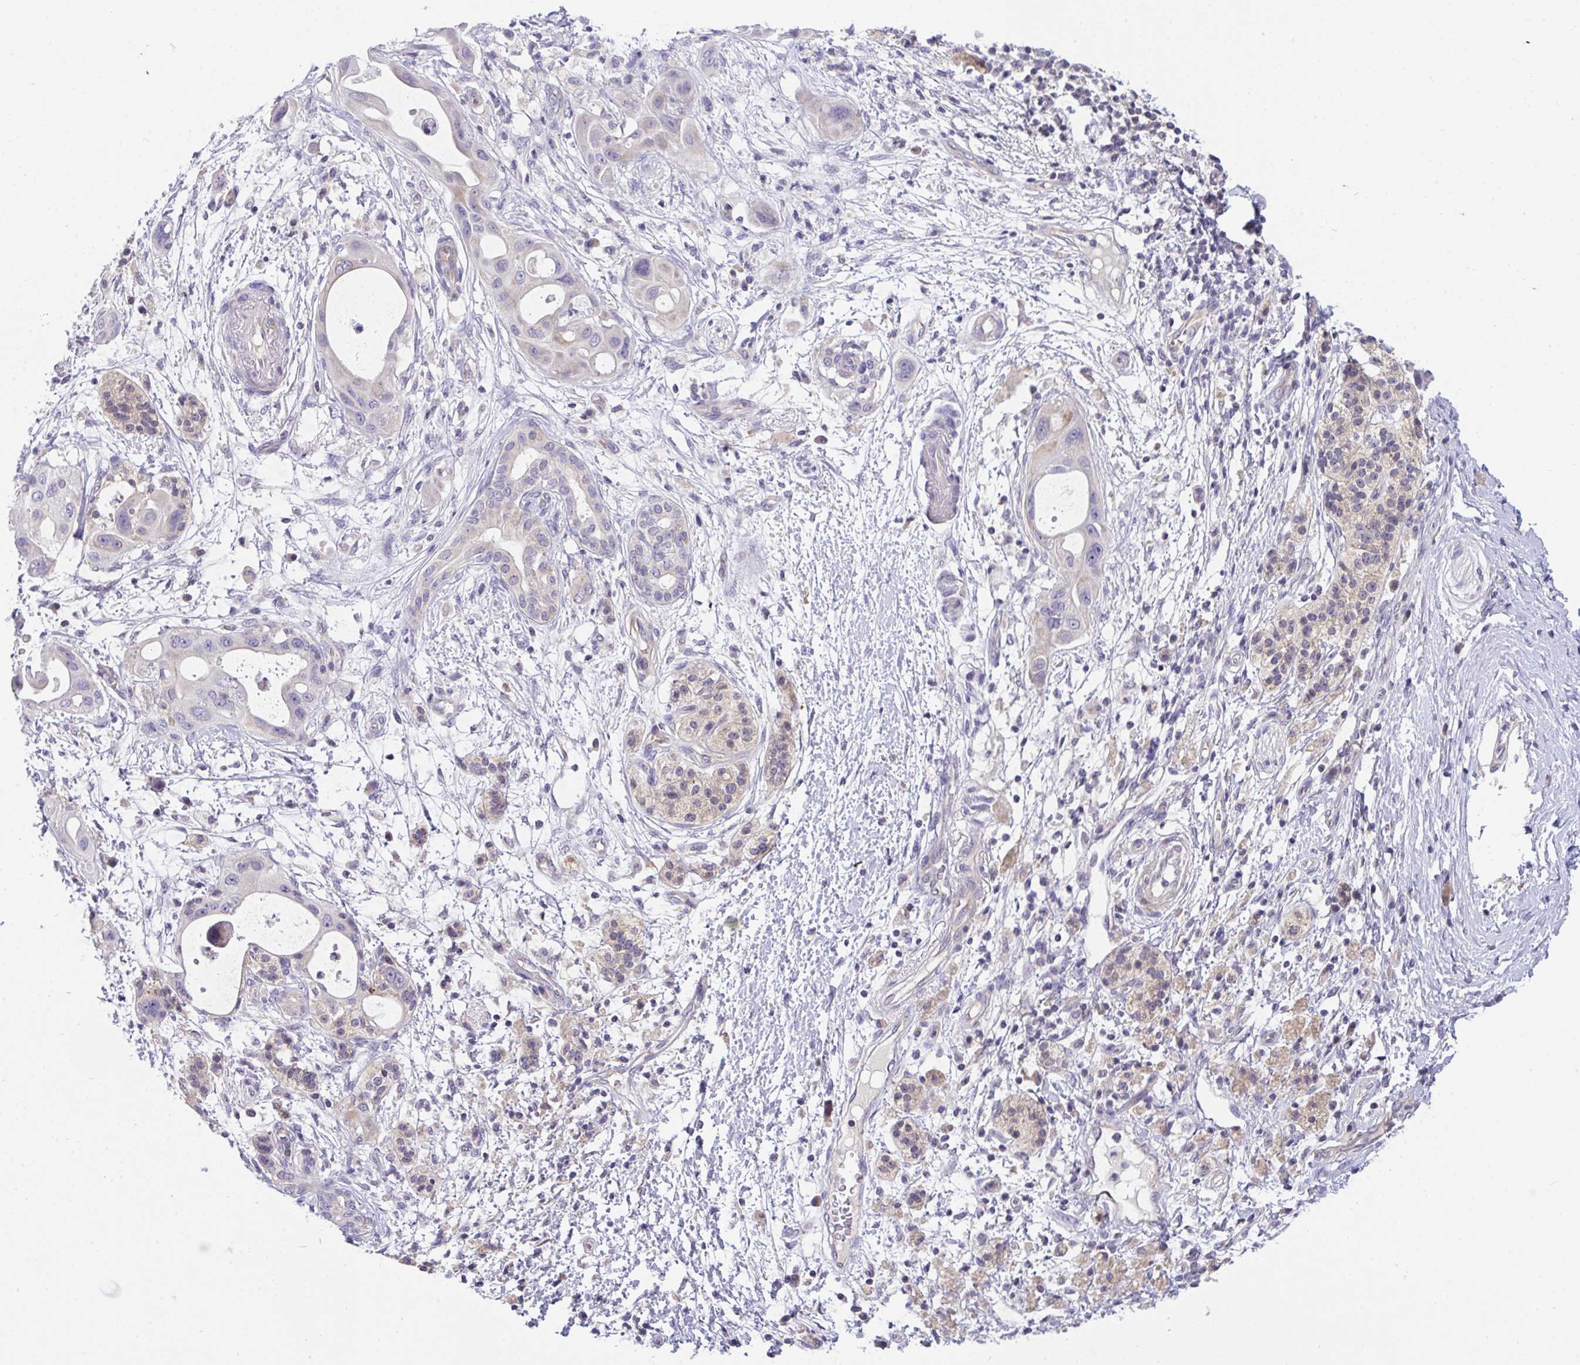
{"staining": {"intensity": "weak", "quantity": "<25%", "location": "cytoplasmic/membranous"}, "tissue": "pancreatic cancer", "cell_type": "Tumor cells", "image_type": "cancer", "snomed": [{"axis": "morphology", "description": "Adenocarcinoma, NOS"}, {"axis": "topography", "description": "Pancreas"}], "caption": "DAB immunohistochemical staining of human pancreatic adenocarcinoma exhibits no significant positivity in tumor cells. The staining is performed using DAB brown chromogen with nuclei counter-stained in using hematoxylin.", "gene": "C19orf54", "patient": {"sex": "male", "age": 68}}